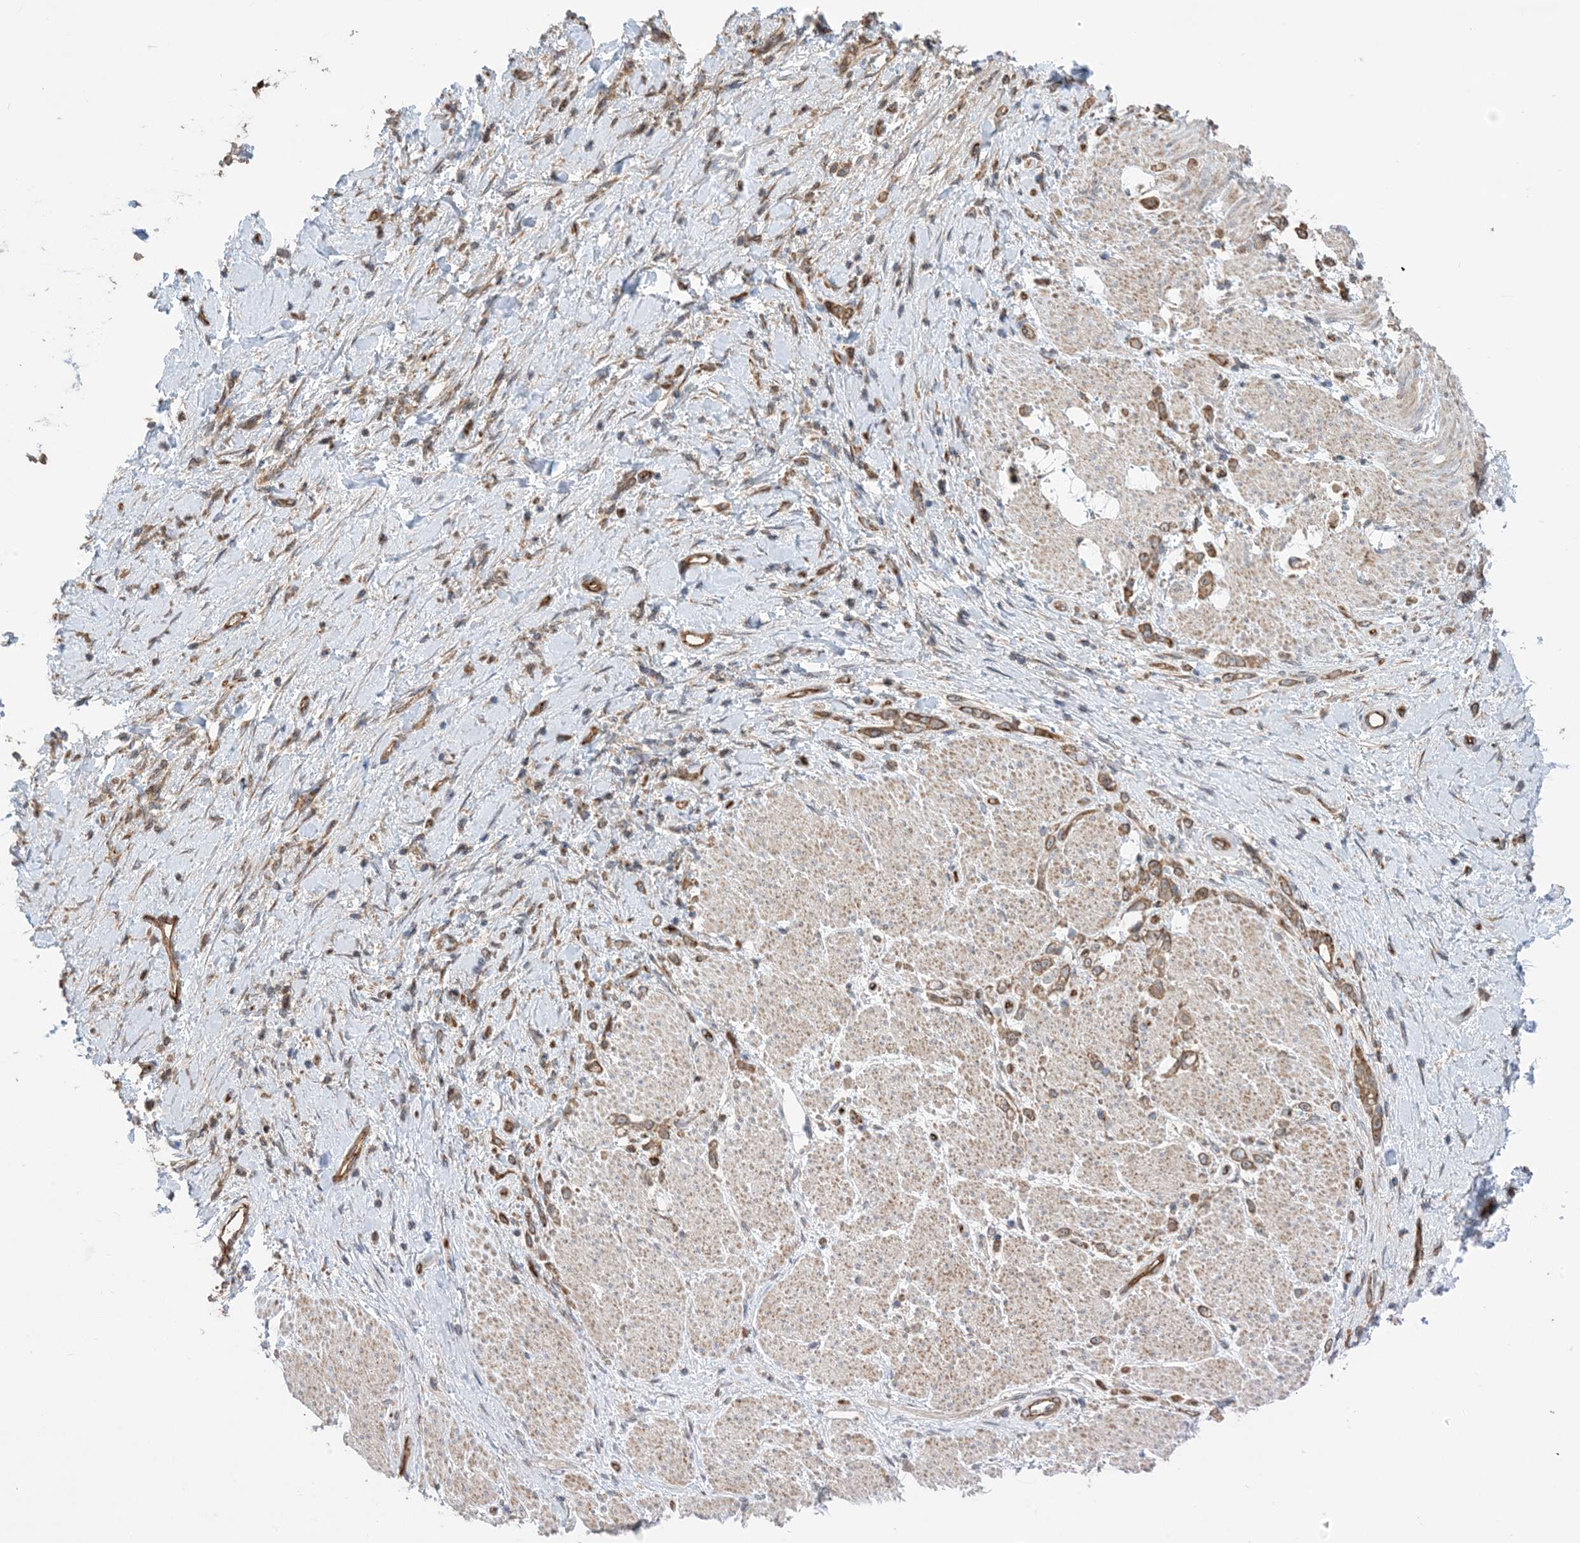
{"staining": {"intensity": "moderate", "quantity": ">75%", "location": "cytoplasmic/membranous"}, "tissue": "stomach cancer", "cell_type": "Tumor cells", "image_type": "cancer", "snomed": [{"axis": "morphology", "description": "Adenocarcinoma, NOS"}, {"axis": "topography", "description": "Stomach"}], "caption": "Immunohistochemistry micrograph of neoplastic tissue: human adenocarcinoma (stomach) stained using immunohistochemistry exhibits medium levels of moderate protein expression localized specifically in the cytoplasmic/membranous of tumor cells, appearing as a cytoplasmic/membranous brown color.", "gene": "CLEC16A", "patient": {"sex": "female", "age": 60}}